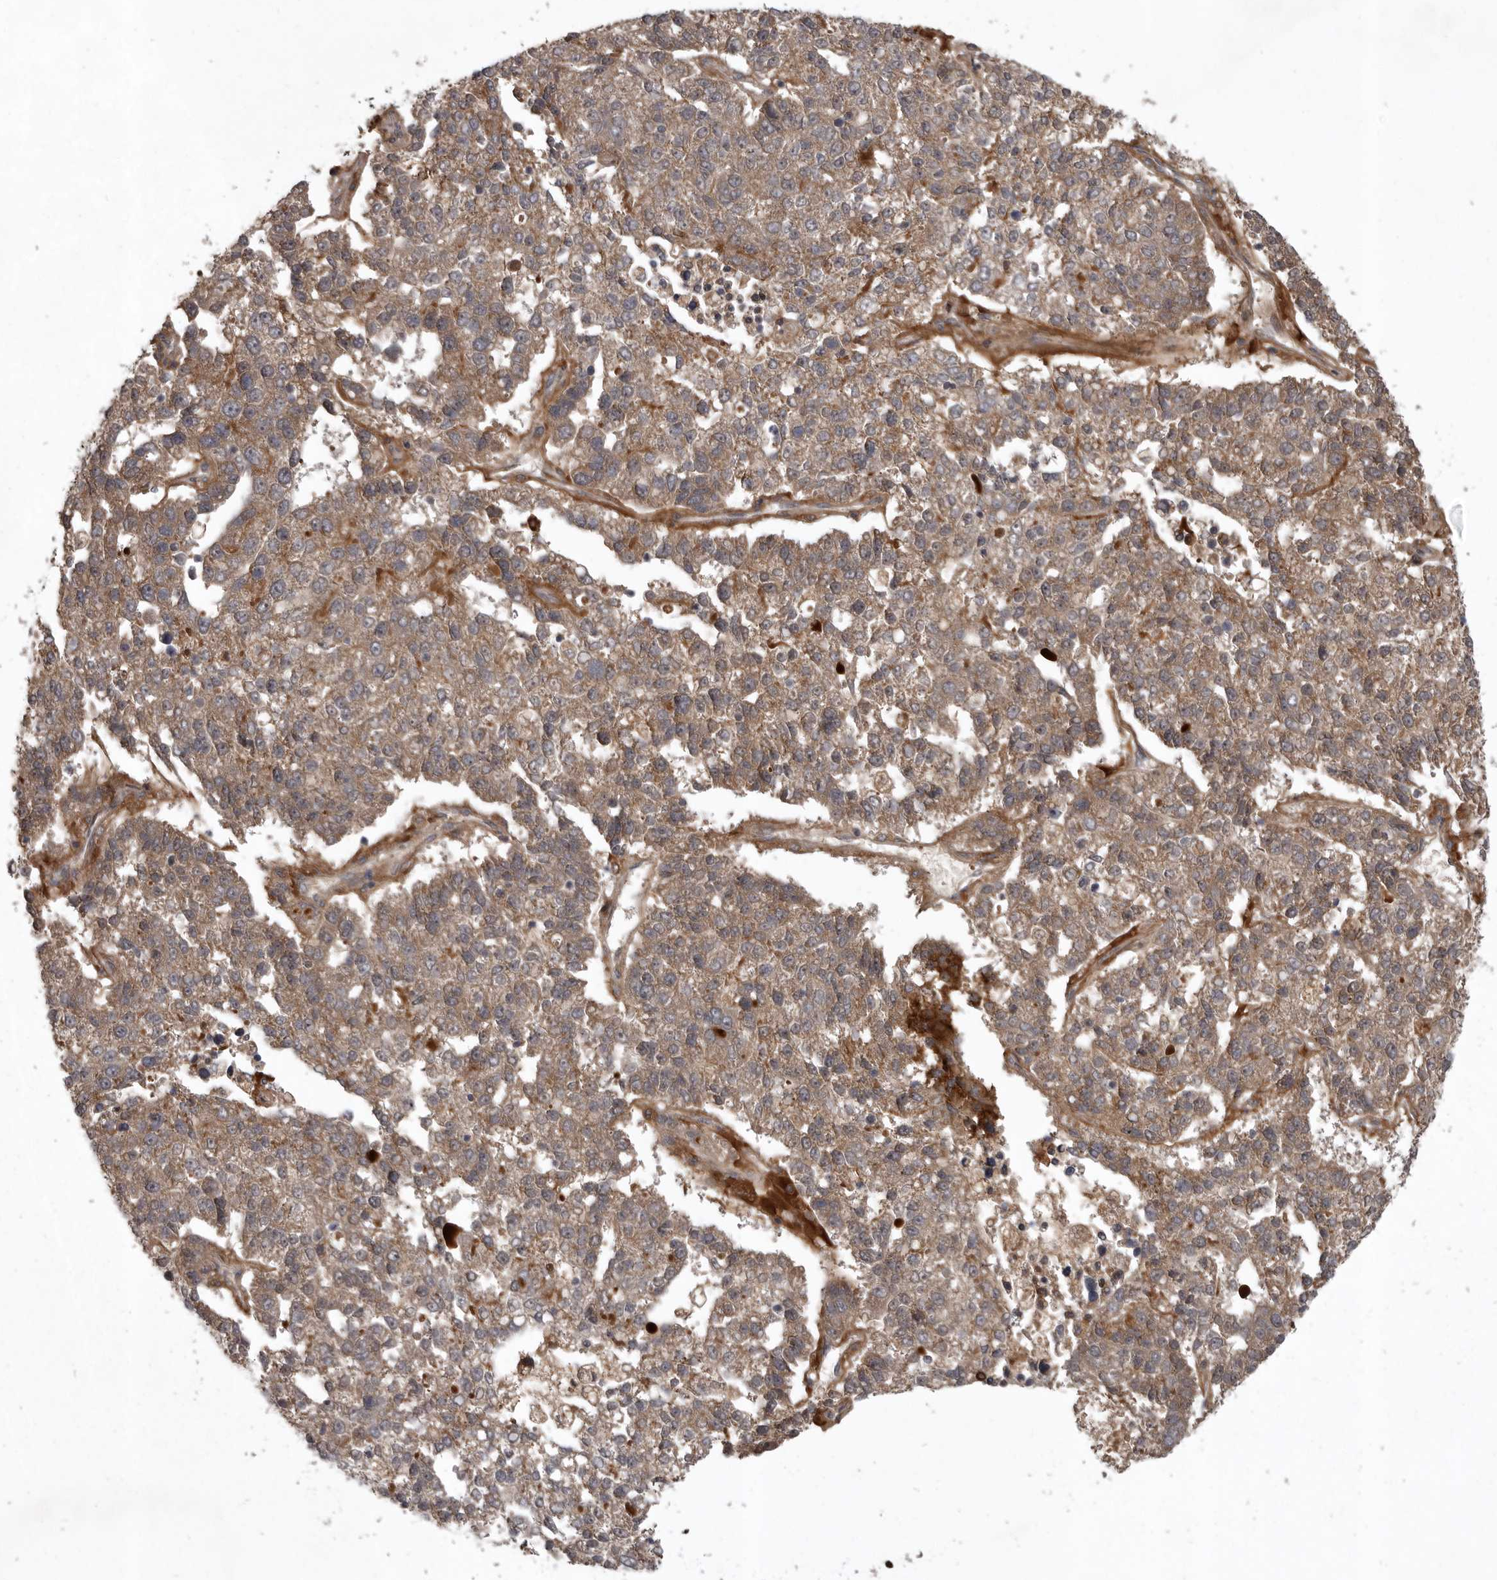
{"staining": {"intensity": "moderate", "quantity": ">75%", "location": "cytoplasmic/membranous"}, "tissue": "pancreatic cancer", "cell_type": "Tumor cells", "image_type": "cancer", "snomed": [{"axis": "morphology", "description": "Adenocarcinoma, NOS"}, {"axis": "topography", "description": "Pancreas"}], "caption": "Immunohistochemistry histopathology image of human pancreatic adenocarcinoma stained for a protein (brown), which demonstrates medium levels of moderate cytoplasmic/membranous expression in approximately >75% of tumor cells.", "gene": "GPR31", "patient": {"sex": "female", "age": 61}}